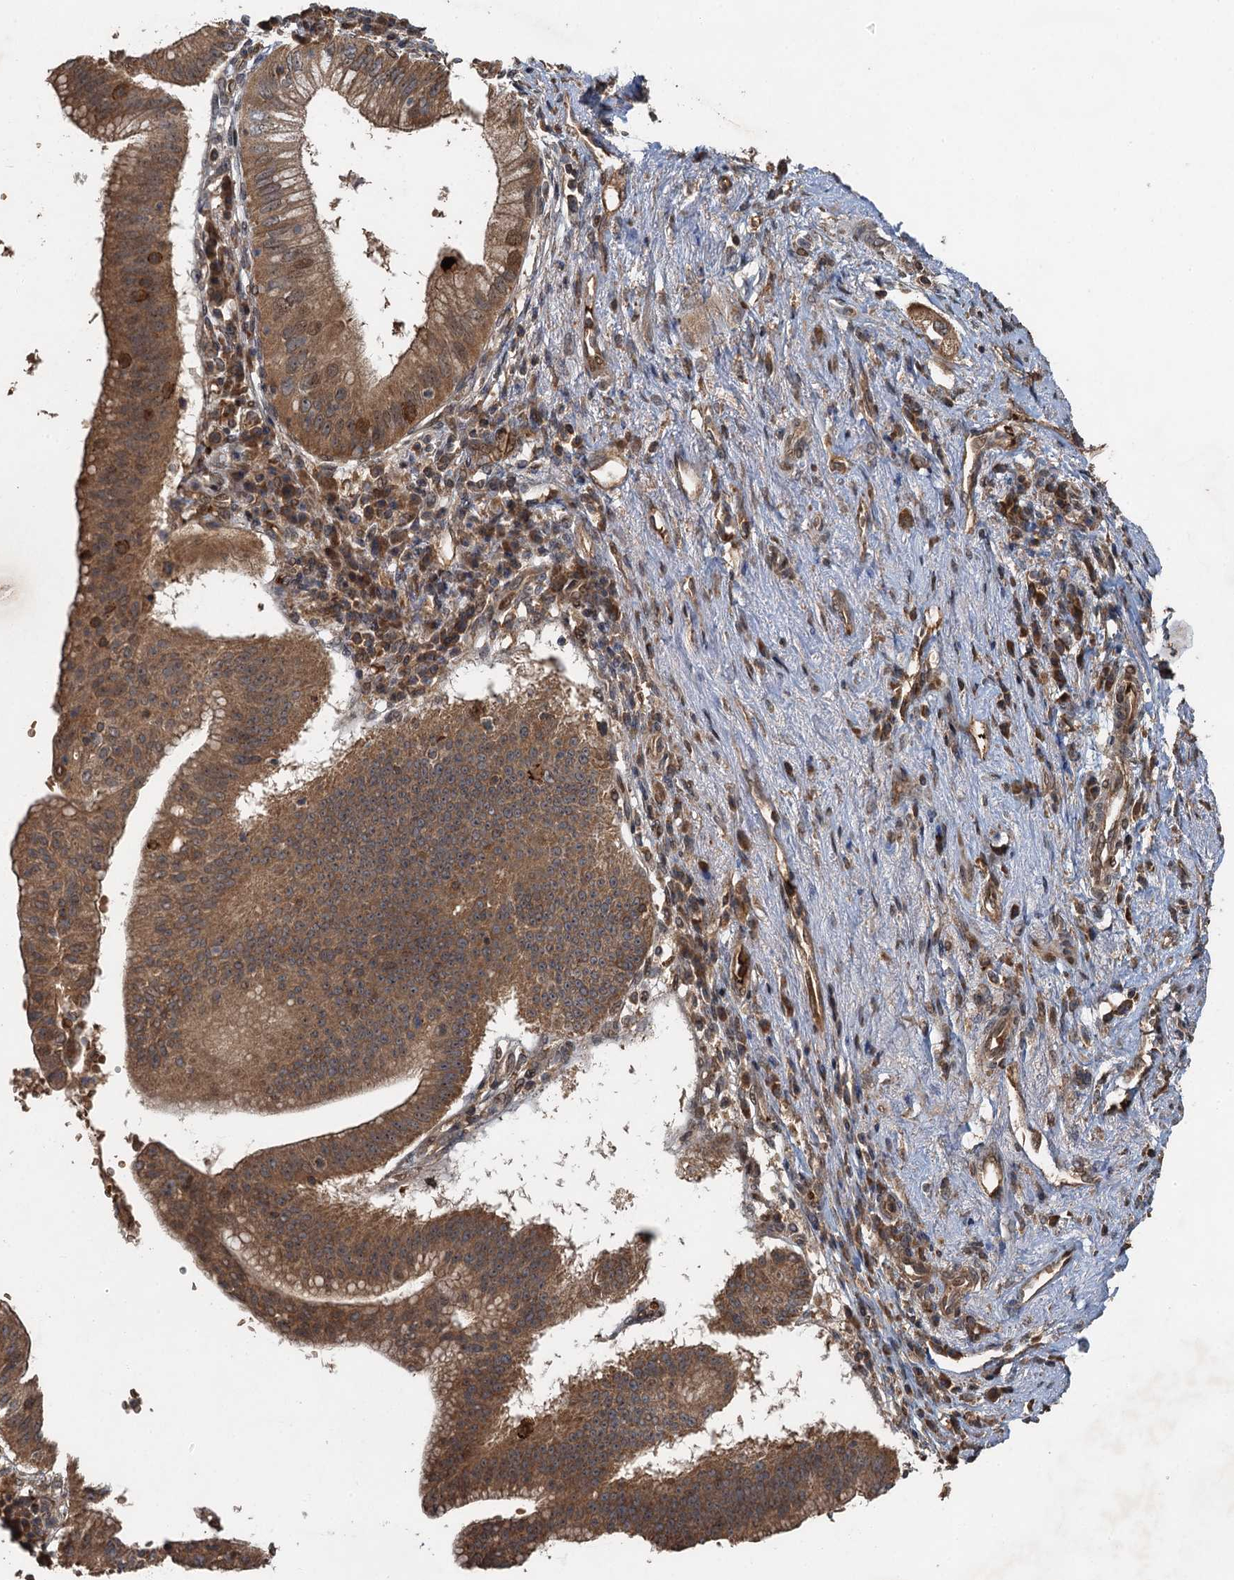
{"staining": {"intensity": "moderate", "quantity": ">75%", "location": "cytoplasmic/membranous,nuclear"}, "tissue": "pancreatic cancer", "cell_type": "Tumor cells", "image_type": "cancer", "snomed": [{"axis": "morphology", "description": "Adenocarcinoma, NOS"}, {"axis": "topography", "description": "Pancreas"}], "caption": "Pancreatic cancer was stained to show a protein in brown. There is medium levels of moderate cytoplasmic/membranous and nuclear staining in about >75% of tumor cells.", "gene": "SNX32", "patient": {"sex": "male", "age": 68}}